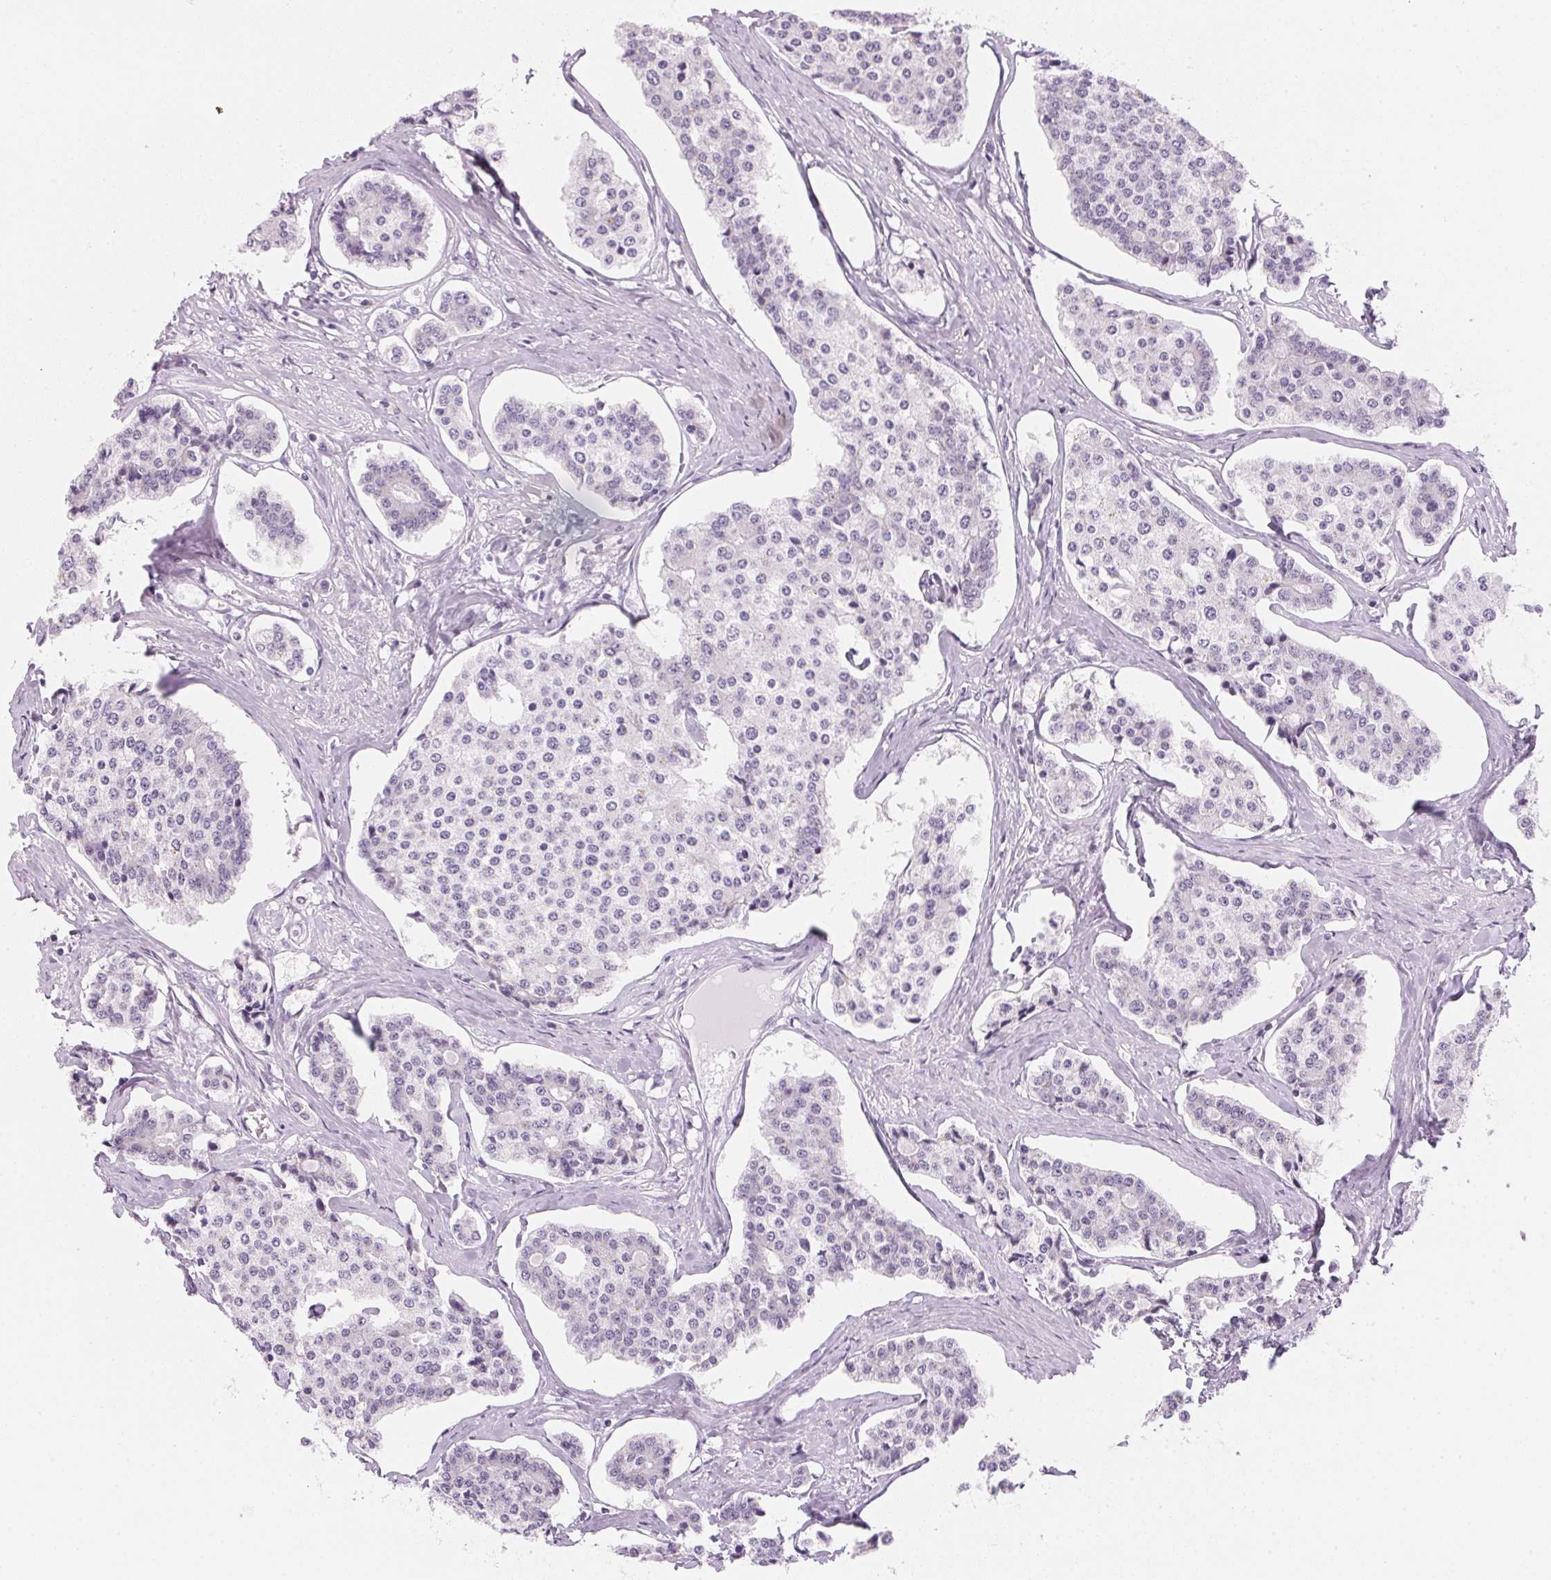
{"staining": {"intensity": "negative", "quantity": "none", "location": "none"}, "tissue": "carcinoid", "cell_type": "Tumor cells", "image_type": "cancer", "snomed": [{"axis": "morphology", "description": "Carcinoid, malignant, NOS"}, {"axis": "topography", "description": "Small intestine"}], "caption": "Tumor cells are negative for protein expression in human carcinoid. (Stains: DAB (3,3'-diaminobenzidine) immunohistochemistry with hematoxylin counter stain, Microscopy: brightfield microscopy at high magnification).", "gene": "IGFBP1", "patient": {"sex": "female", "age": 65}}